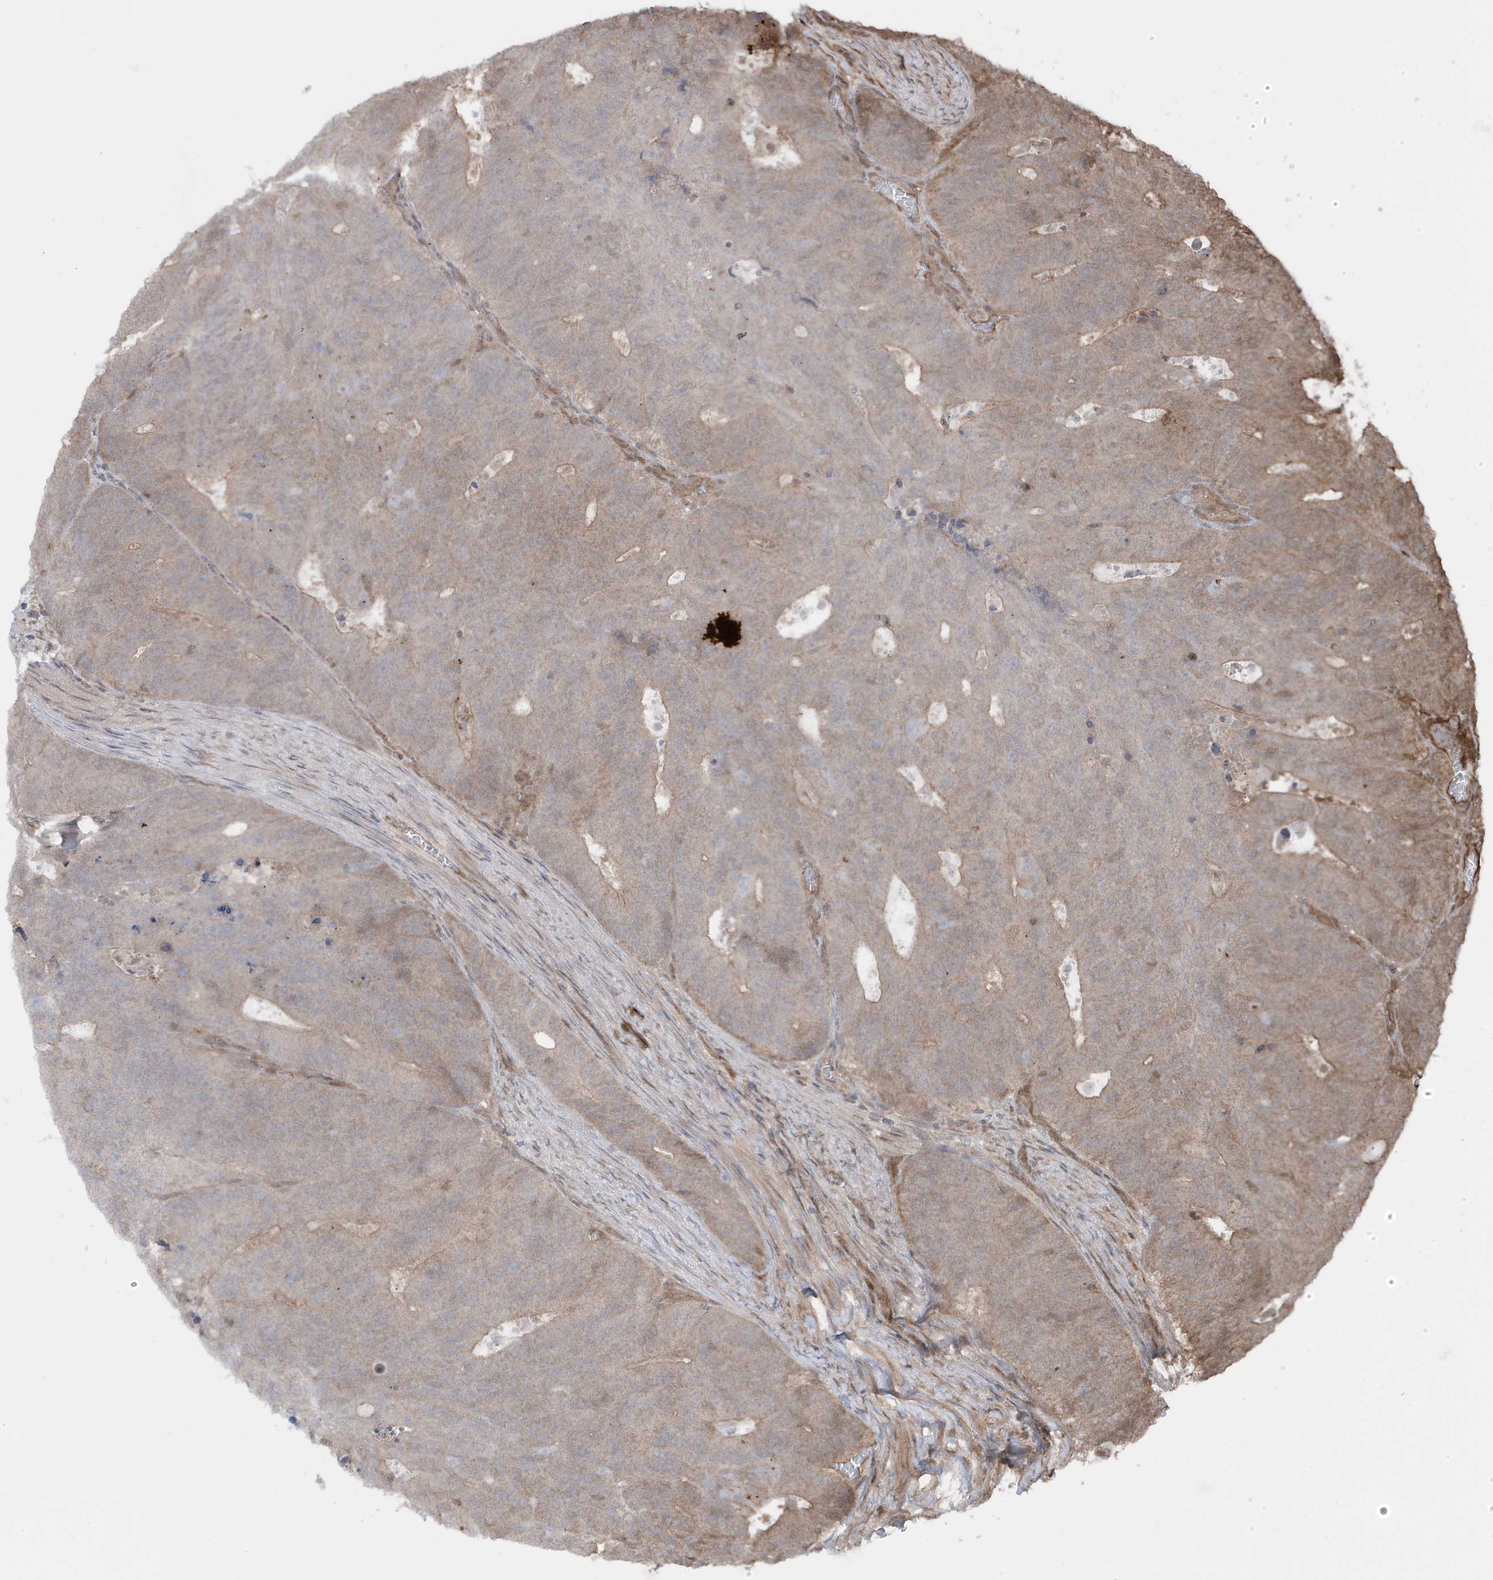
{"staining": {"intensity": "weak", "quantity": "25%-75%", "location": "cytoplasmic/membranous"}, "tissue": "colorectal cancer", "cell_type": "Tumor cells", "image_type": "cancer", "snomed": [{"axis": "morphology", "description": "Adenocarcinoma, NOS"}, {"axis": "topography", "description": "Colon"}], "caption": "Immunohistochemical staining of human colorectal adenocarcinoma exhibits weak cytoplasmic/membranous protein positivity in approximately 25%-75% of tumor cells. Using DAB (3,3'-diaminobenzidine) (brown) and hematoxylin (blue) stains, captured at high magnification using brightfield microscopy.", "gene": "MAPK1IP1L", "patient": {"sex": "male", "age": 87}}